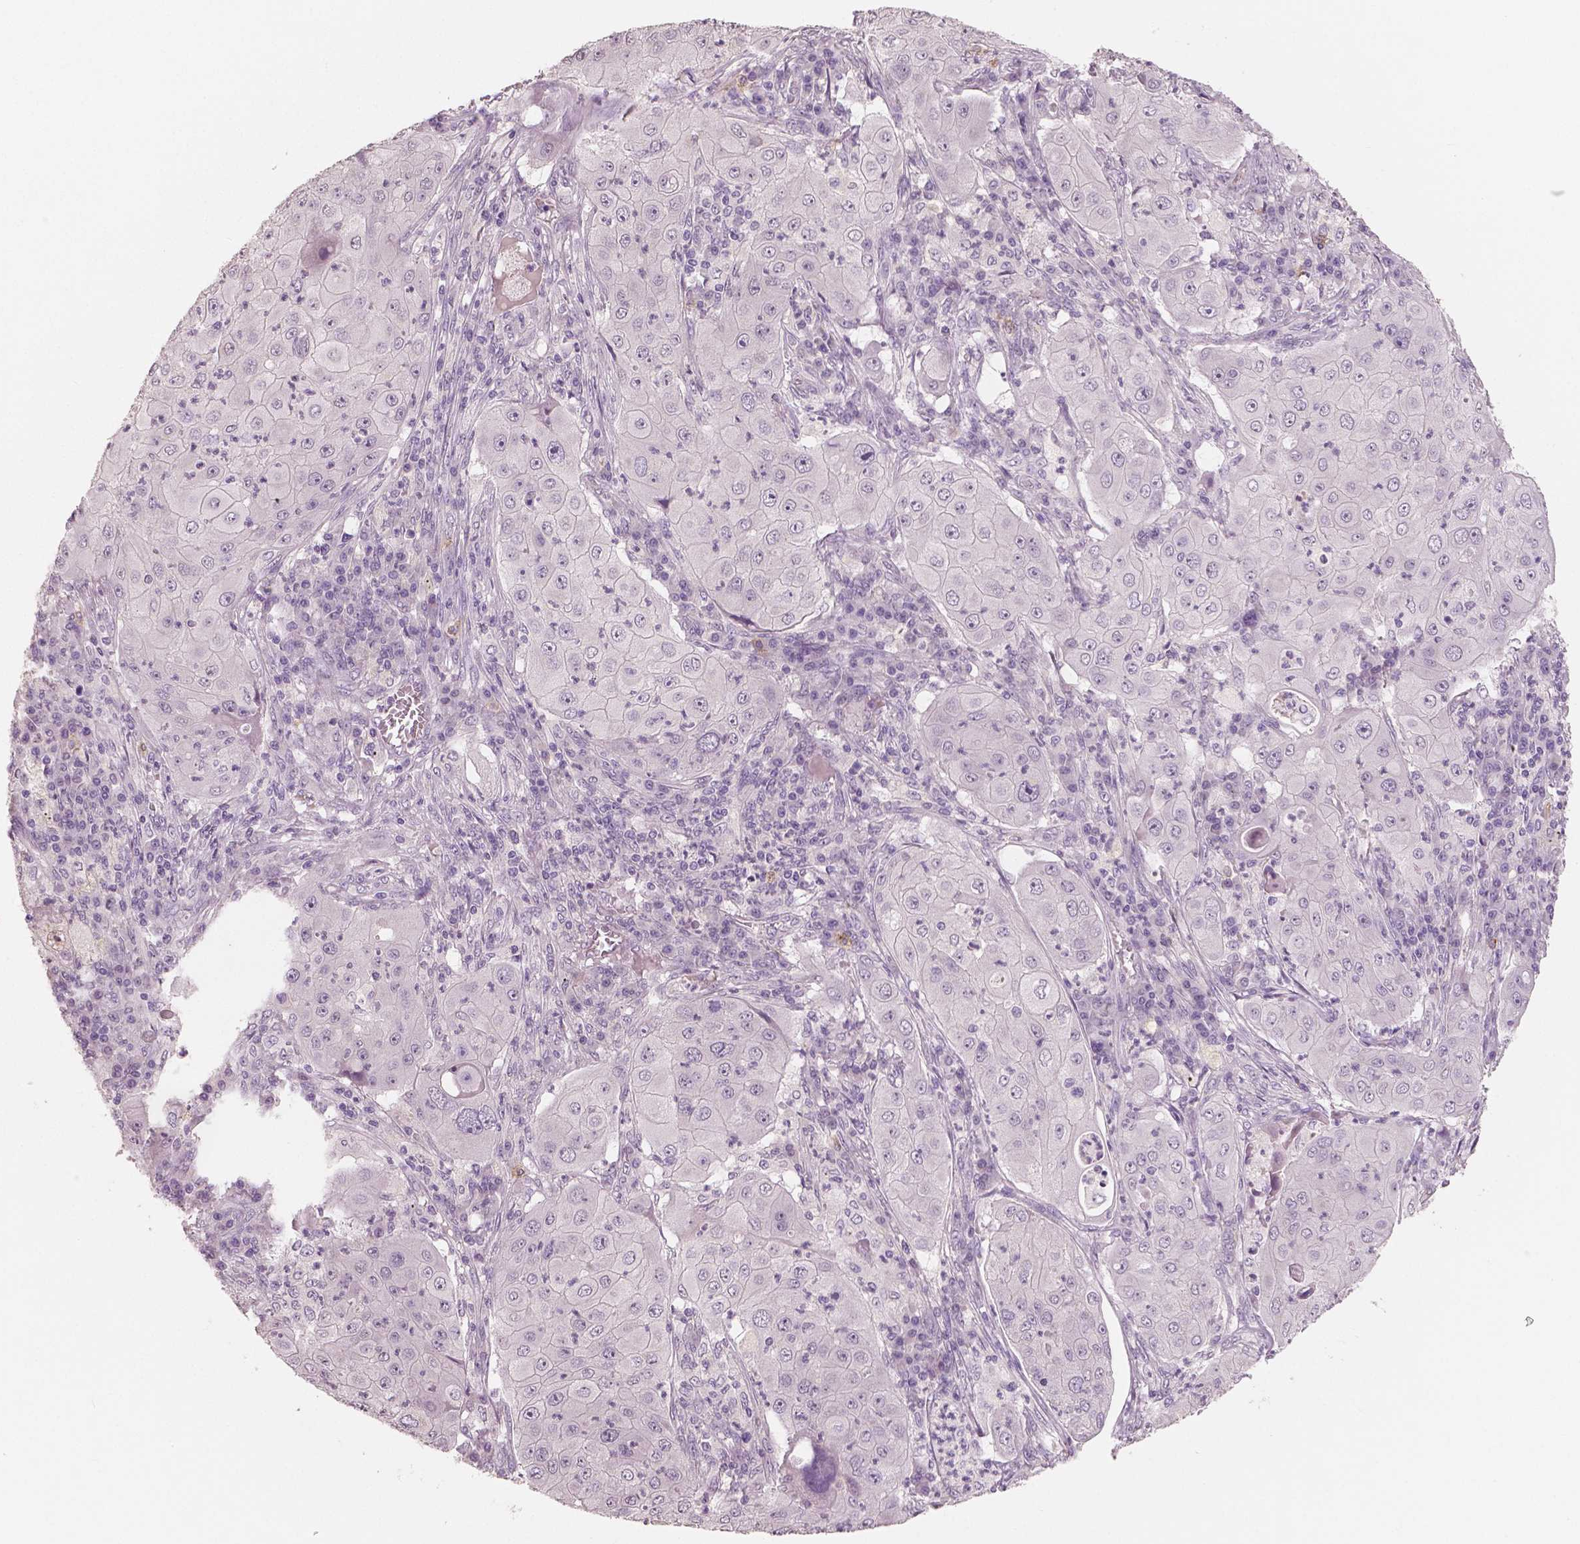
{"staining": {"intensity": "negative", "quantity": "none", "location": "none"}, "tissue": "lung cancer", "cell_type": "Tumor cells", "image_type": "cancer", "snomed": [{"axis": "morphology", "description": "Squamous cell carcinoma, NOS"}, {"axis": "topography", "description": "Lung"}], "caption": "Immunohistochemistry histopathology image of lung cancer stained for a protein (brown), which shows no expression in tumor cells.", "gene": "KIT", "patient": {"sex": "female", "age": 59}}